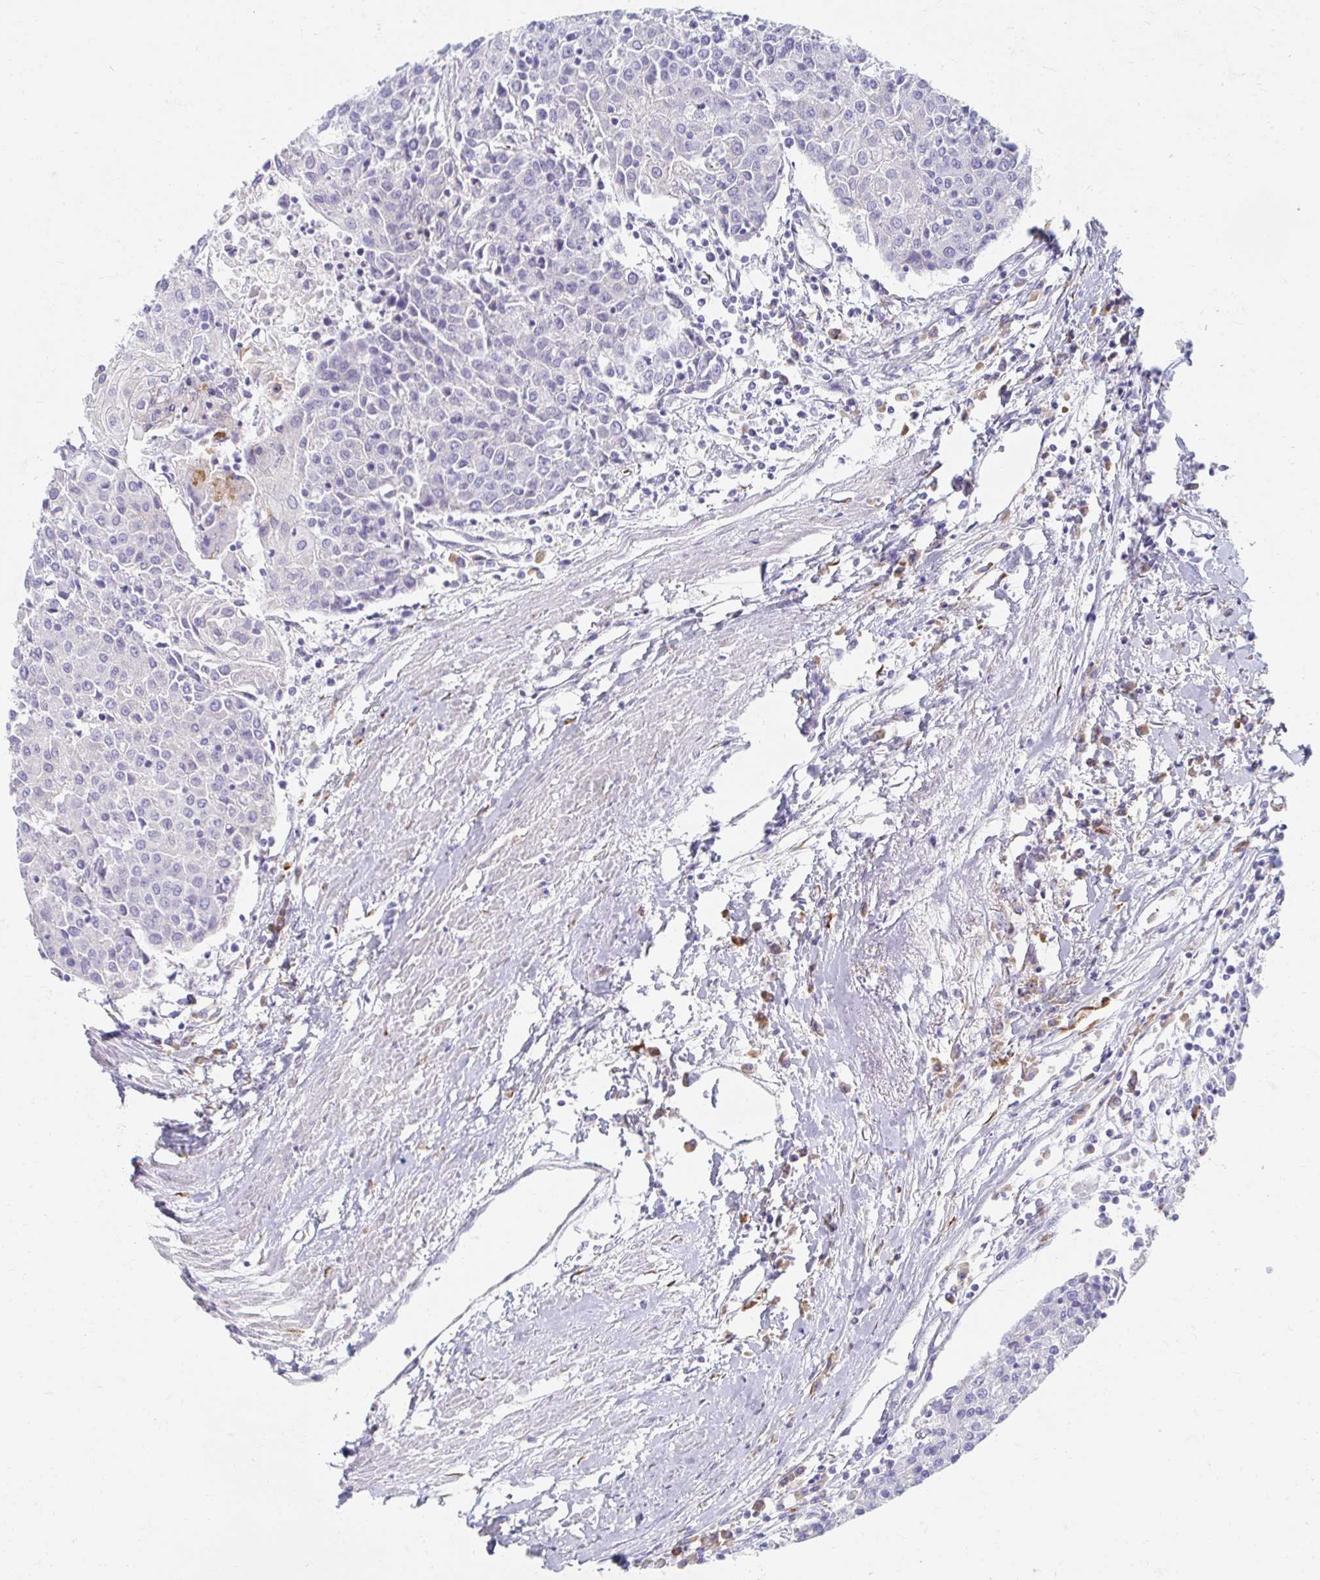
{"staining": {"intensity": "negative", "quantity": "none", "location": "none"}, "tissue": "urothelial cancer", "cell_type": "Tumor cells", "image_type": "cancer", "snomed": [{"axis": "morphology", "description": "Urothelial carcinoma, High grade"}, {"axis": "topography", "description": "Urinary bladder"}], "caption": "IHC of urothelial carcinoma (high-grade) exhibits no staining in tumor cells.", "gene": "MYLK2", "patient": {"sex": "female", "age": 85}}